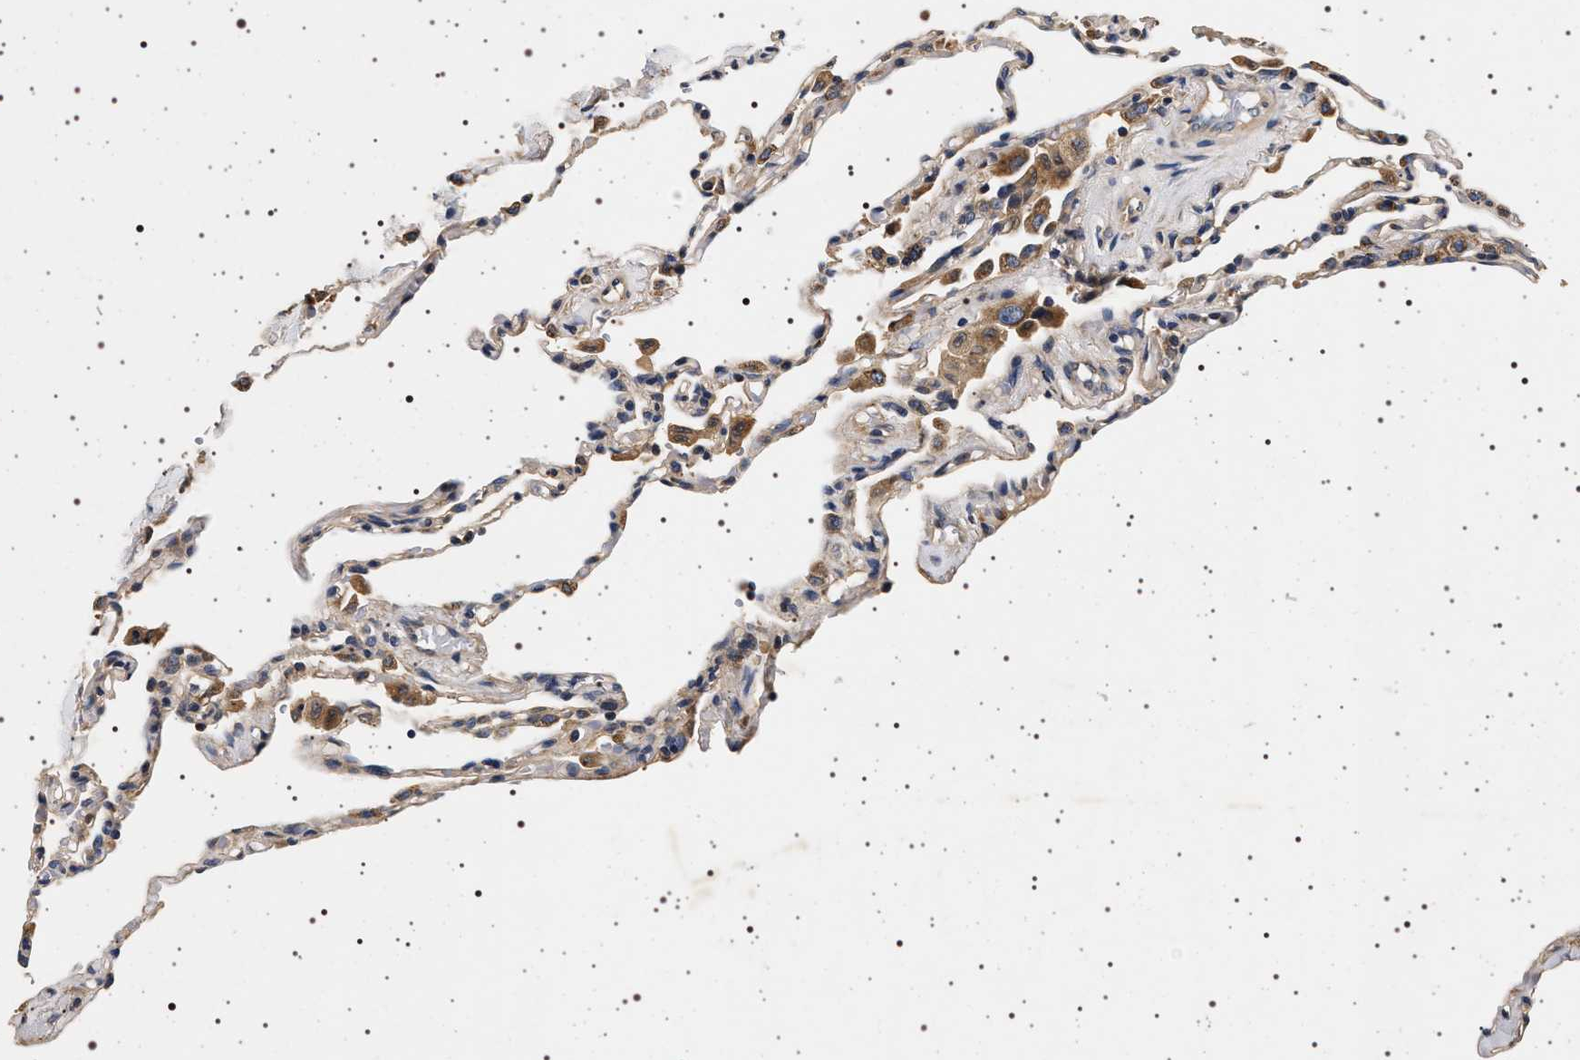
{"staining": {"intensity": "weak", "quantity": "<25%", "location": "cytoplasmic/membranous"}, "tissue": "lung", "cell_type": "Alveolar cells", "image_type": "normal", "snomed": [{"axis": "morphology", "description": "Normal tissue, NOS"}, {"axis": "topography", "description": "Lung"}], "caption": "High power microscopy micrograph of an immunohistochemistry (IHC) image of benign lung, revealing no significant expression in alveolar cells.", "gene": "DCBLD2", "patient": {"sex": "male", "age": 59}}